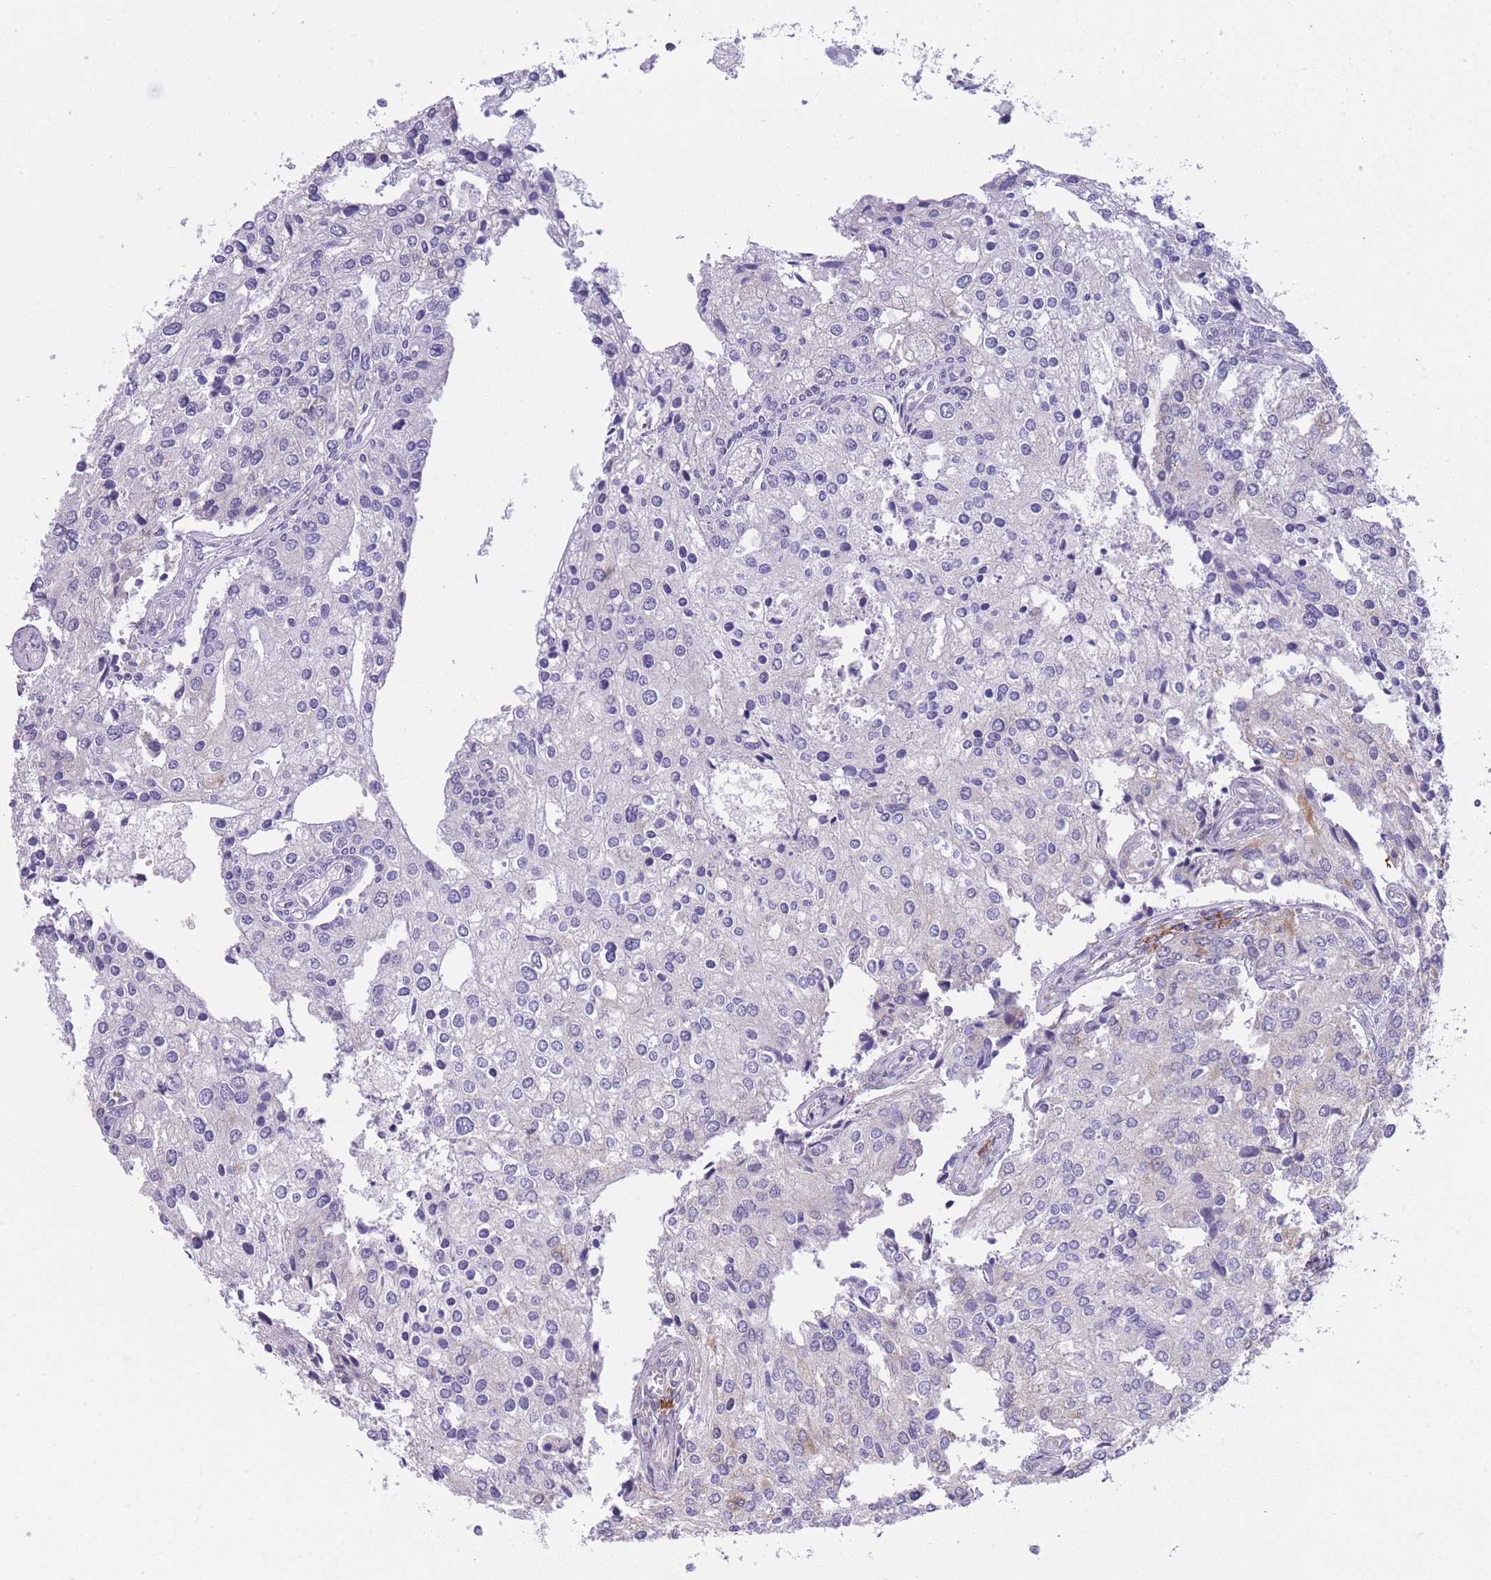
{"staining": {"intensity": "moderate", "quantity": "25%-75%", "location": "cytoplasmic/membranous"}, "tissue": "prostate cancer", "cell_type": "Tumor cells", "image_type": "cancer", "snomed": [{"axis": "morphology", "description": "Adenocarcinoma, High grade"}, {"axis": "topography", "description": "Prostate"}], "caption": "DAB immunohistochemical staining of human prostate high-grade adenocarcinoma demonstrates moderate cytoplasmic/membranous protein staining in about 25%-75% of tumor cells. (Brightfield microscopy of DAB IHC at high magnification).", "gene": "EXOSC8", "patient": {"sex": "male", "age": 62}}